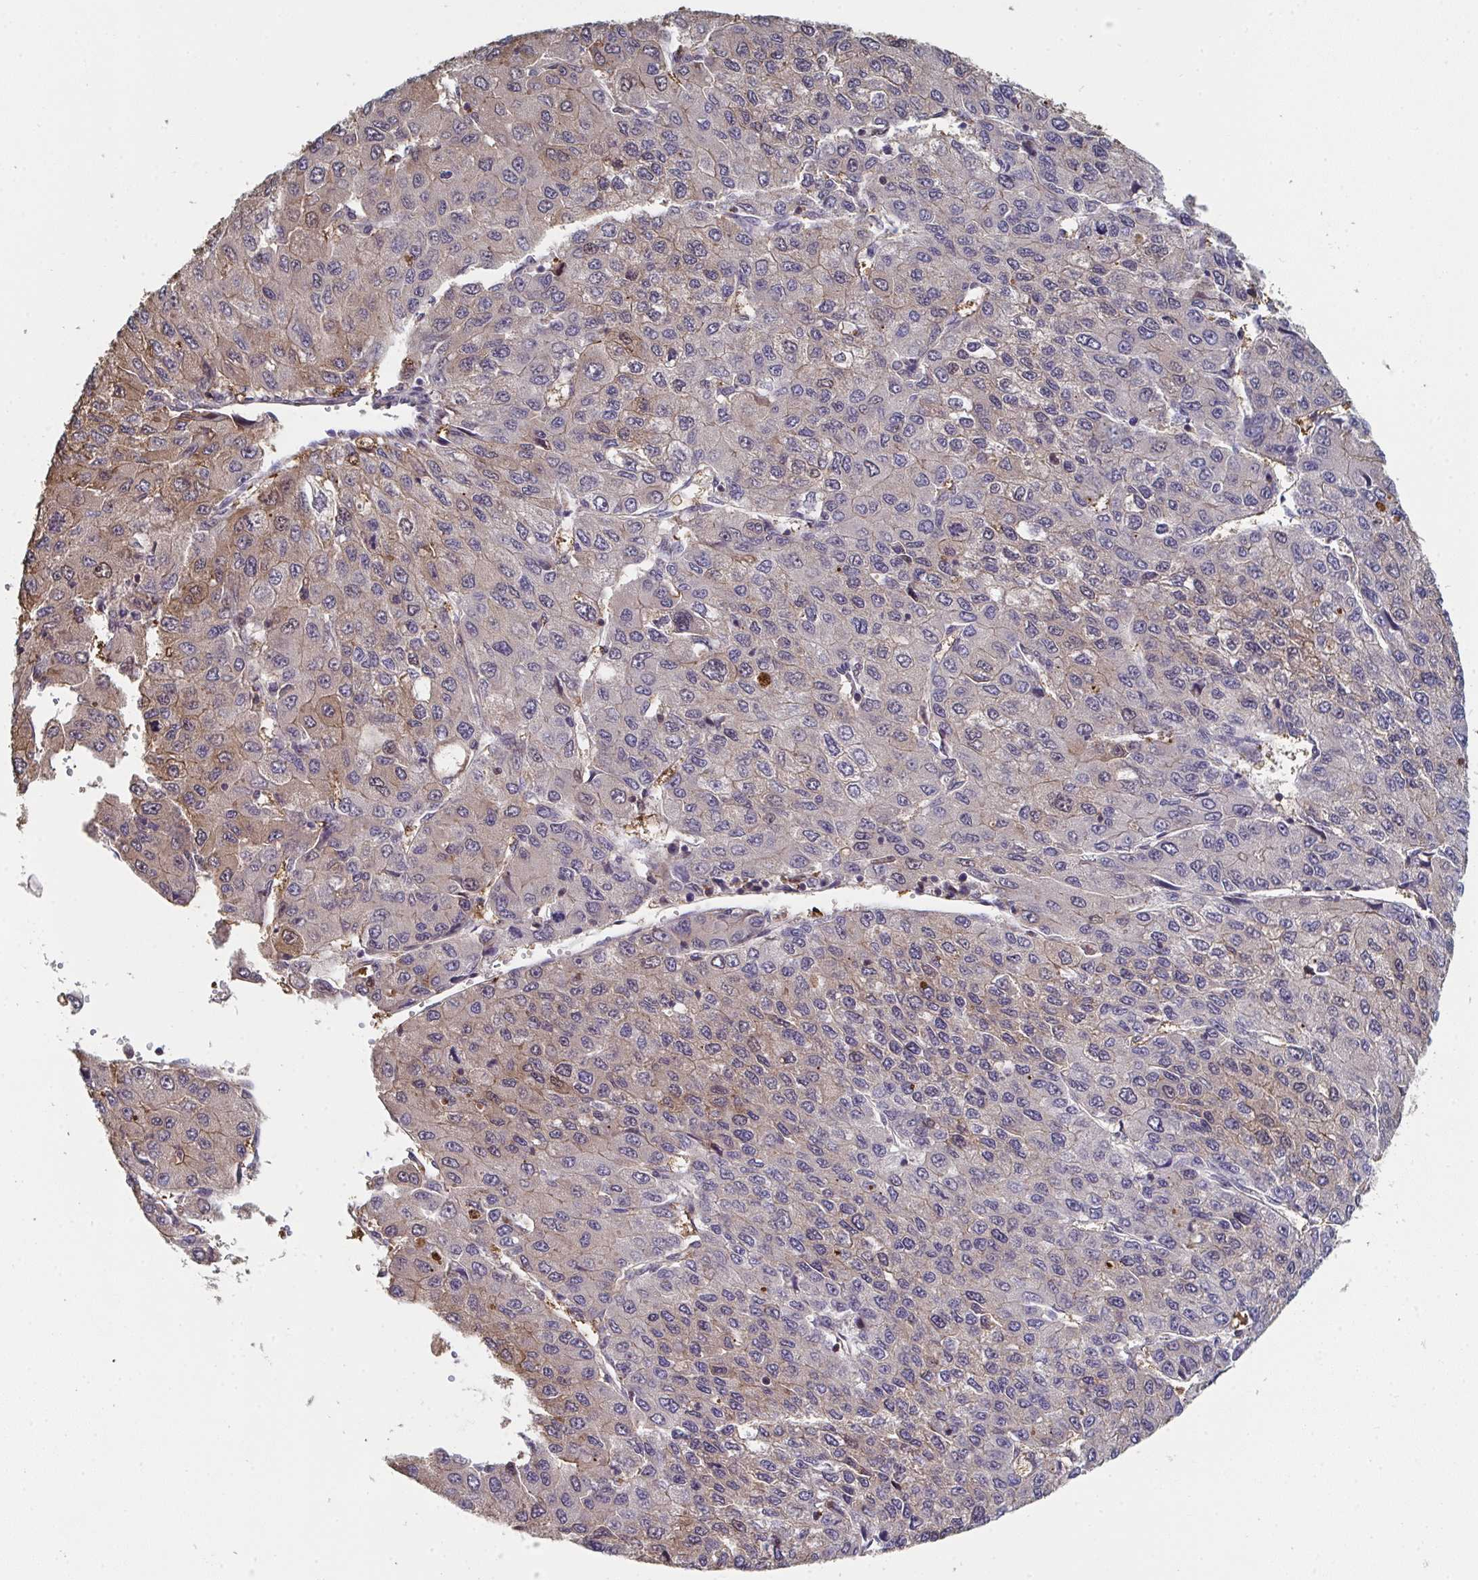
{"staining": {"intensity": "weak", "quantity": "25%-75%", "location": "cytoplasmic/membranous"}, "tissue": "liver cancer", "cell_type": "Tumor cells", "image_type": "cancer", "snomed": [{"axis": "morphology", "description": "Carcinoma, Hepatocellular, NOS"}, {"axis": "topography", "description": "Liver"}], "caption": "About 25%-75% of tumor cells in liver cancer (hepatocellular carcinoma) reveal weak cytoplasmic/membranous protein staining as visualized by brown immunohistochemical staining.", "gene": "ACD", "patient": {"sex": "female", "age": 66}}